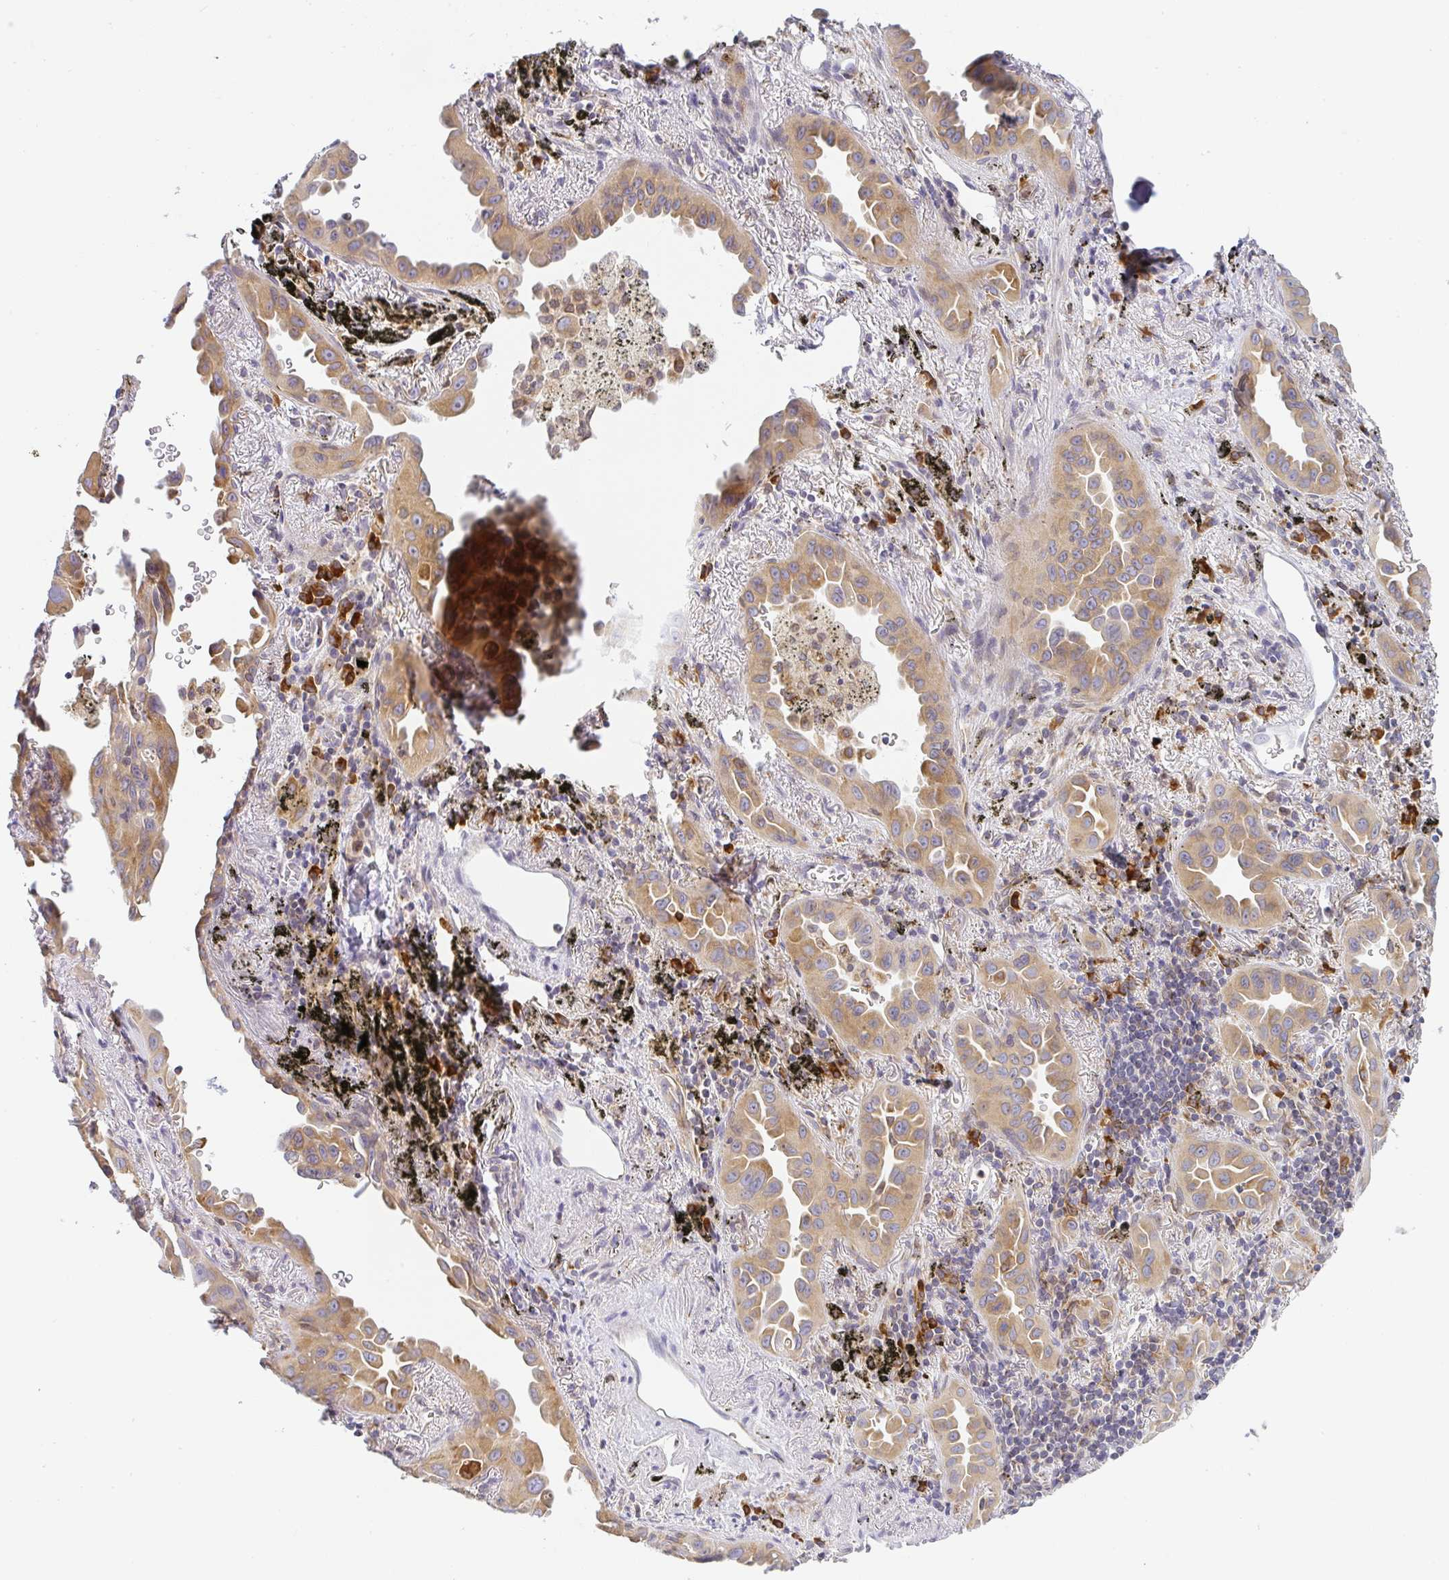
{"staining": {"intensity": "moderate", "quantity": ">75%", "location": "cytoplasmic/membranous"}, "tissue": "lung cancer", "cell_type": "Tumor cells", "image_type": "cancer", "snomed": [{"axis": "morphology", "description": "Adenocarcinoma, NOS"}, {"axis": "topography", "description": "Lung"}], "caption": "Immunohistochemistry photomicrograph of neoplastic tissue: lung cancer stained using immunohistochemistry (IHC) exhibits medium levels of moderate protein expression localized specifically in the cytoplasmic/membranous of tumor cells, appearing as a cytoplasmic/membranous brown color.", "gene": "DERL2", "patient": {"sex": "male", "age": 68}}